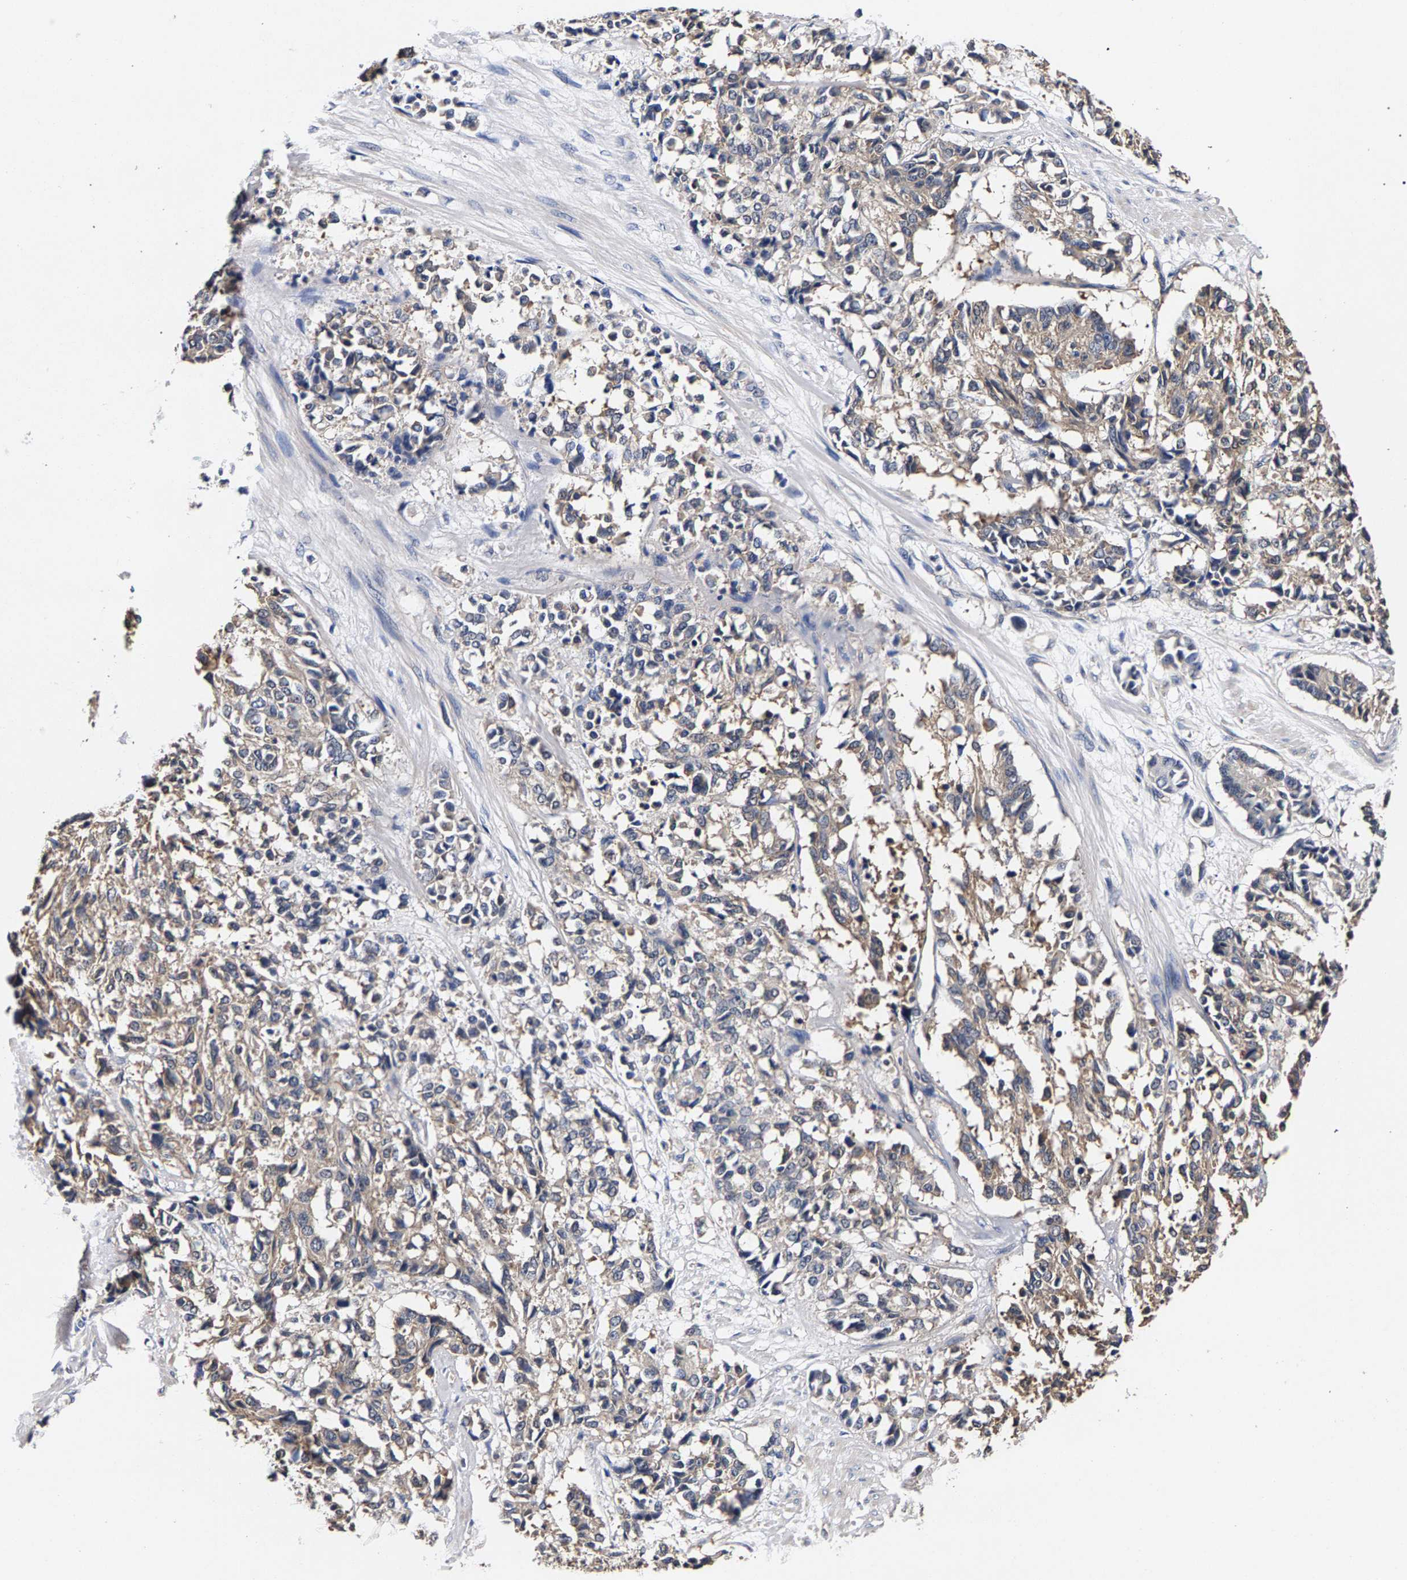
{"staining": {"intensity": "weak", "quantity": ">75%", "location": "cytoplasmic/membranous"}, "tissue": "cervical cancer", "cell_type": "Tumor cells", "image_type": "cancer", "snomed": [{"axis": "morphology", "description": "Squamous cell carcinoma, NOS"}, {"axis": "topography", "description": "Cervix"}], "caption": "Approximately >75% of tumor cells in cervical cancer demonstrate weak cytoplasmic/membranous protein staining as visualized by brown immunohistochemical staining.", "gene": "MARCHF7", "patient": {"sex": "female", "age": 35}}